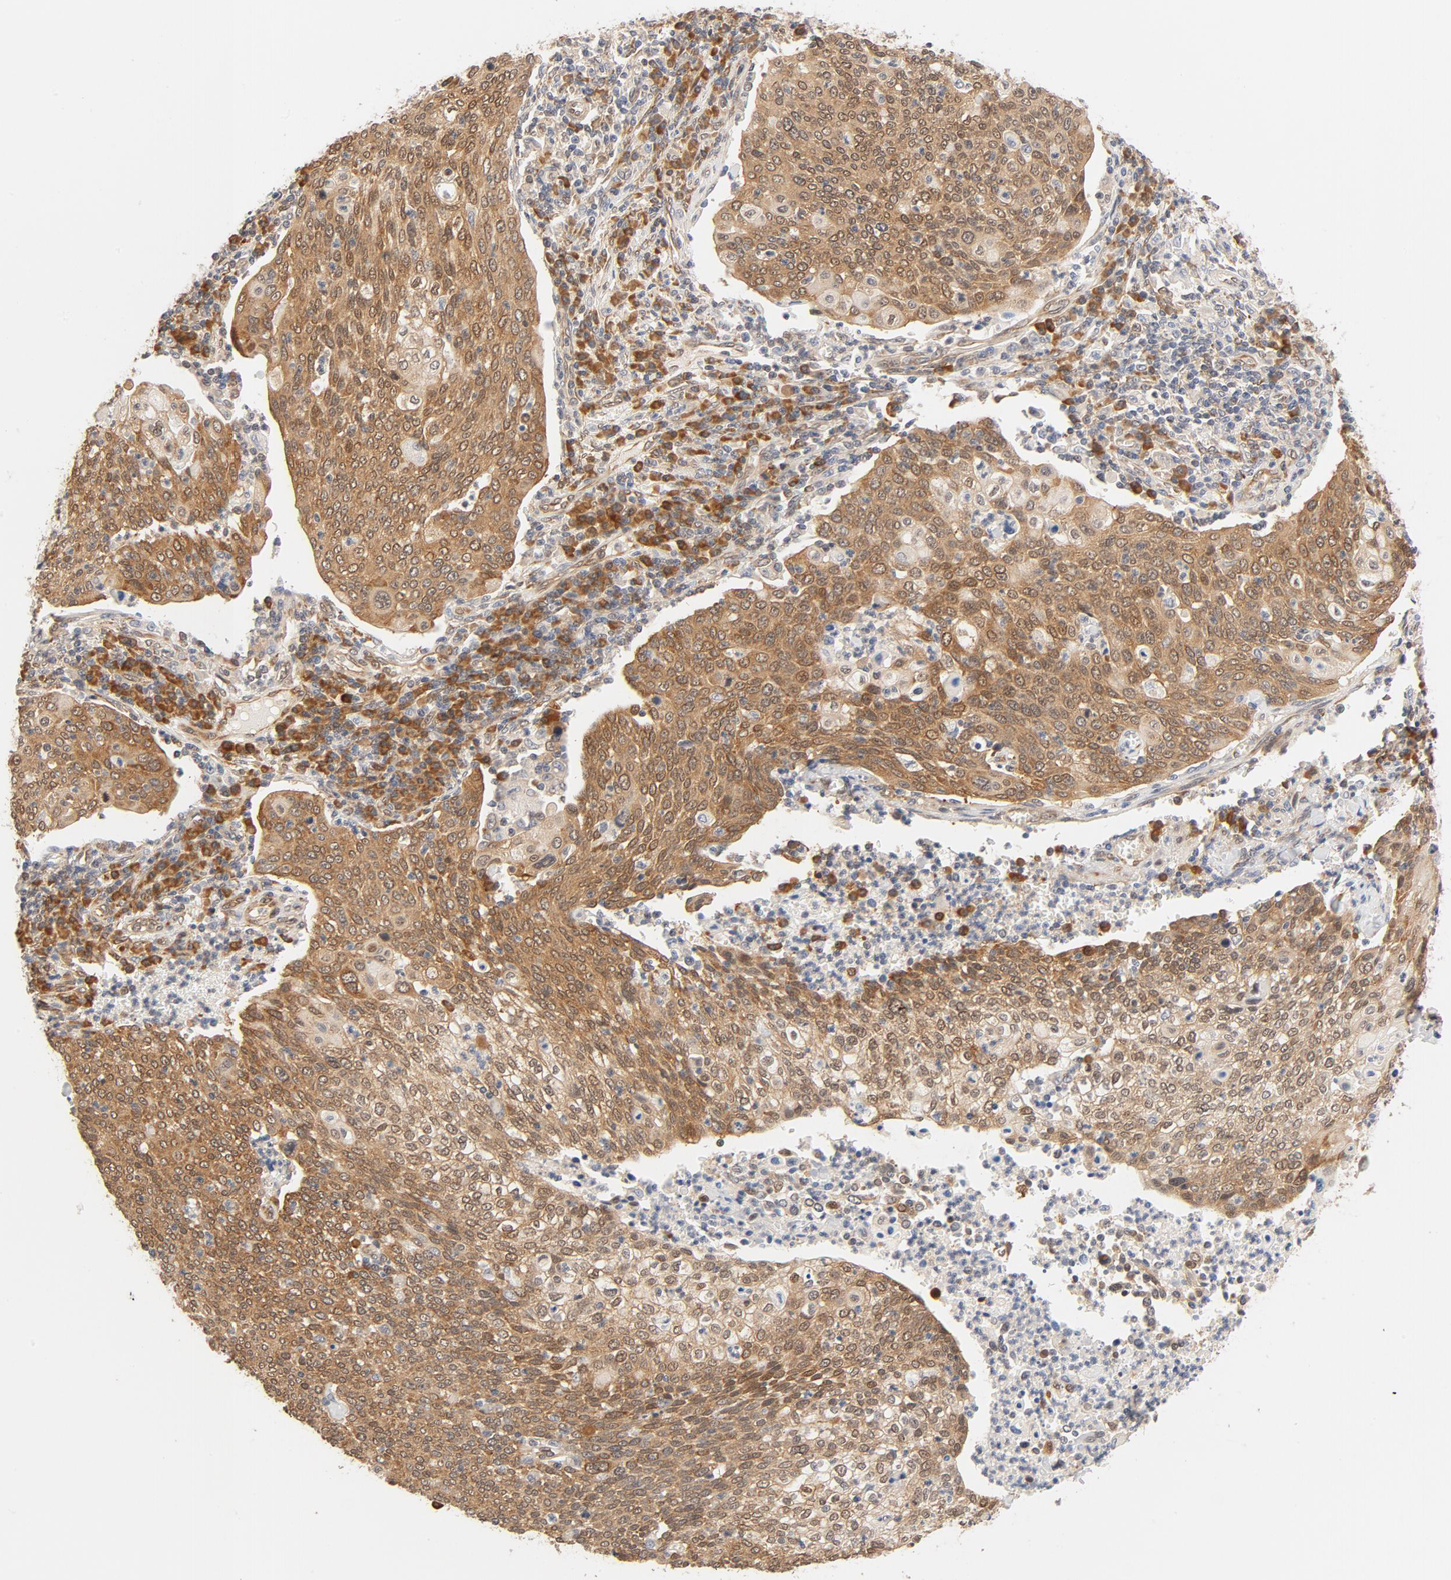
{"staining": {"intensity": "moderate", "quantity": ">75%", "location": "cytoplasmic/membranous,nuclear"}, "tissue": "cervical cancer", "cell_type": "Tumor cells", "image_type": "cancer", "snomed": [{"axis": "morphology", "description": "Squamous cell carcinoma, NOS"}, {"axis": "topography", "description": "Cervix"}], "caption": "Immunohistochemical staining of human squamous cell carcinoma (cervical) displays medium levels of moderate cytoplasmic/membranous and nuclear expression in approximately >75% of tumor cells.", "gene": "EIF4E", "patient": {"sex": "female", "age": 40}}